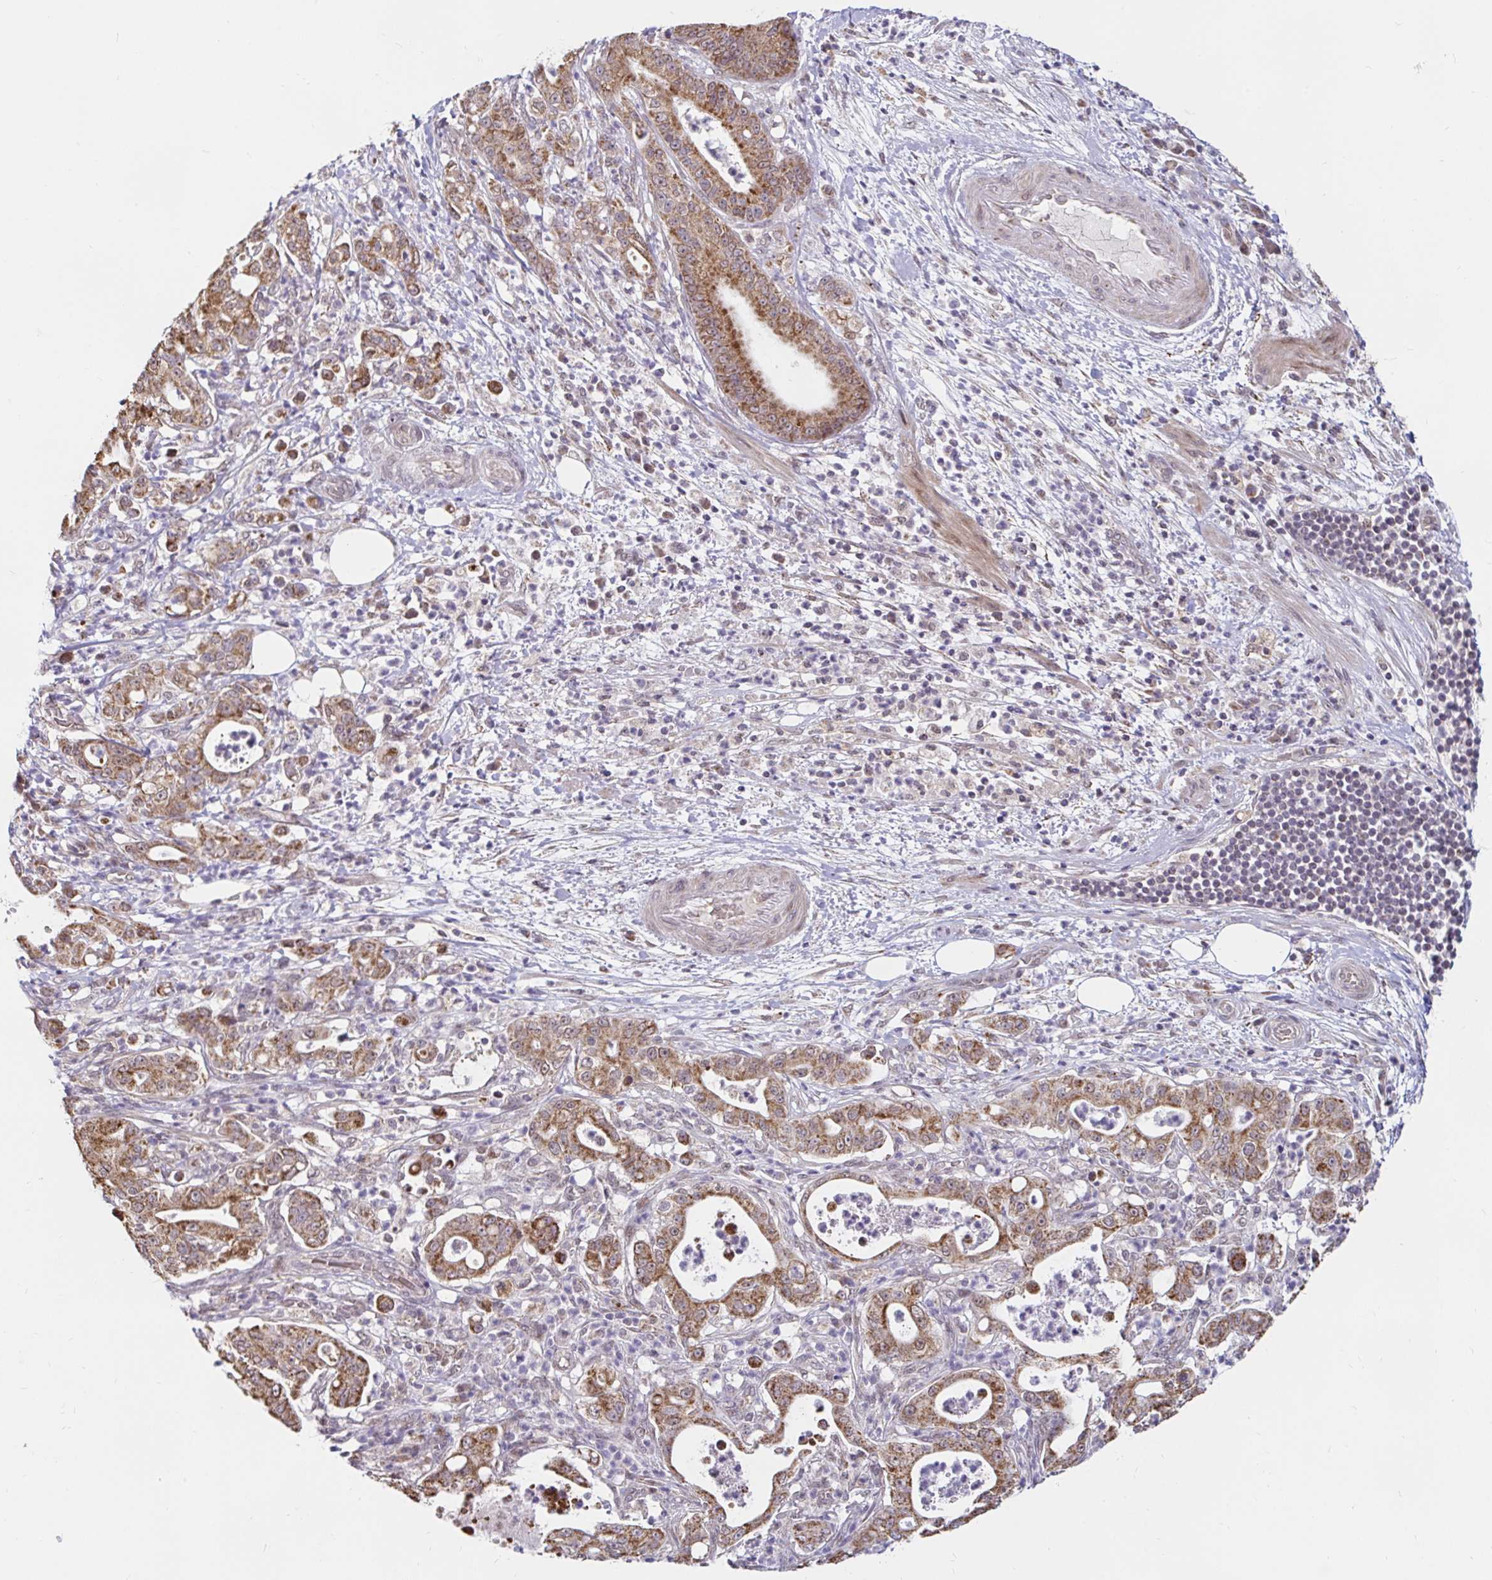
{"staining": {"intensity": "strong", "quantity": ">75%", "location": "cytoplasmic/membranous"}, "tissue": "pancreatic cancer", "cell_type": "Tumor cells", "image_type": "cancer", "snomed": [{"axis": "morphology", "description": "Adenocarcinoma, NOS"}, {"axis": "topography", "description": "Pancreas"}], "caption": "An IHC photomicrograph of tumor tissue is shown. Protein staining in brown shows strong cytoplasmic/membranous positivity in pancreatic adenocarcinoma within tumor cells. Using DAB (3,3'-diaminobenzidine) (brown) and hematoxylin (blue) stains, captured at high magnification using brightfield microscopy.", "gene": "TIMM50", "patient": {"sex": "male", "age": 71}}